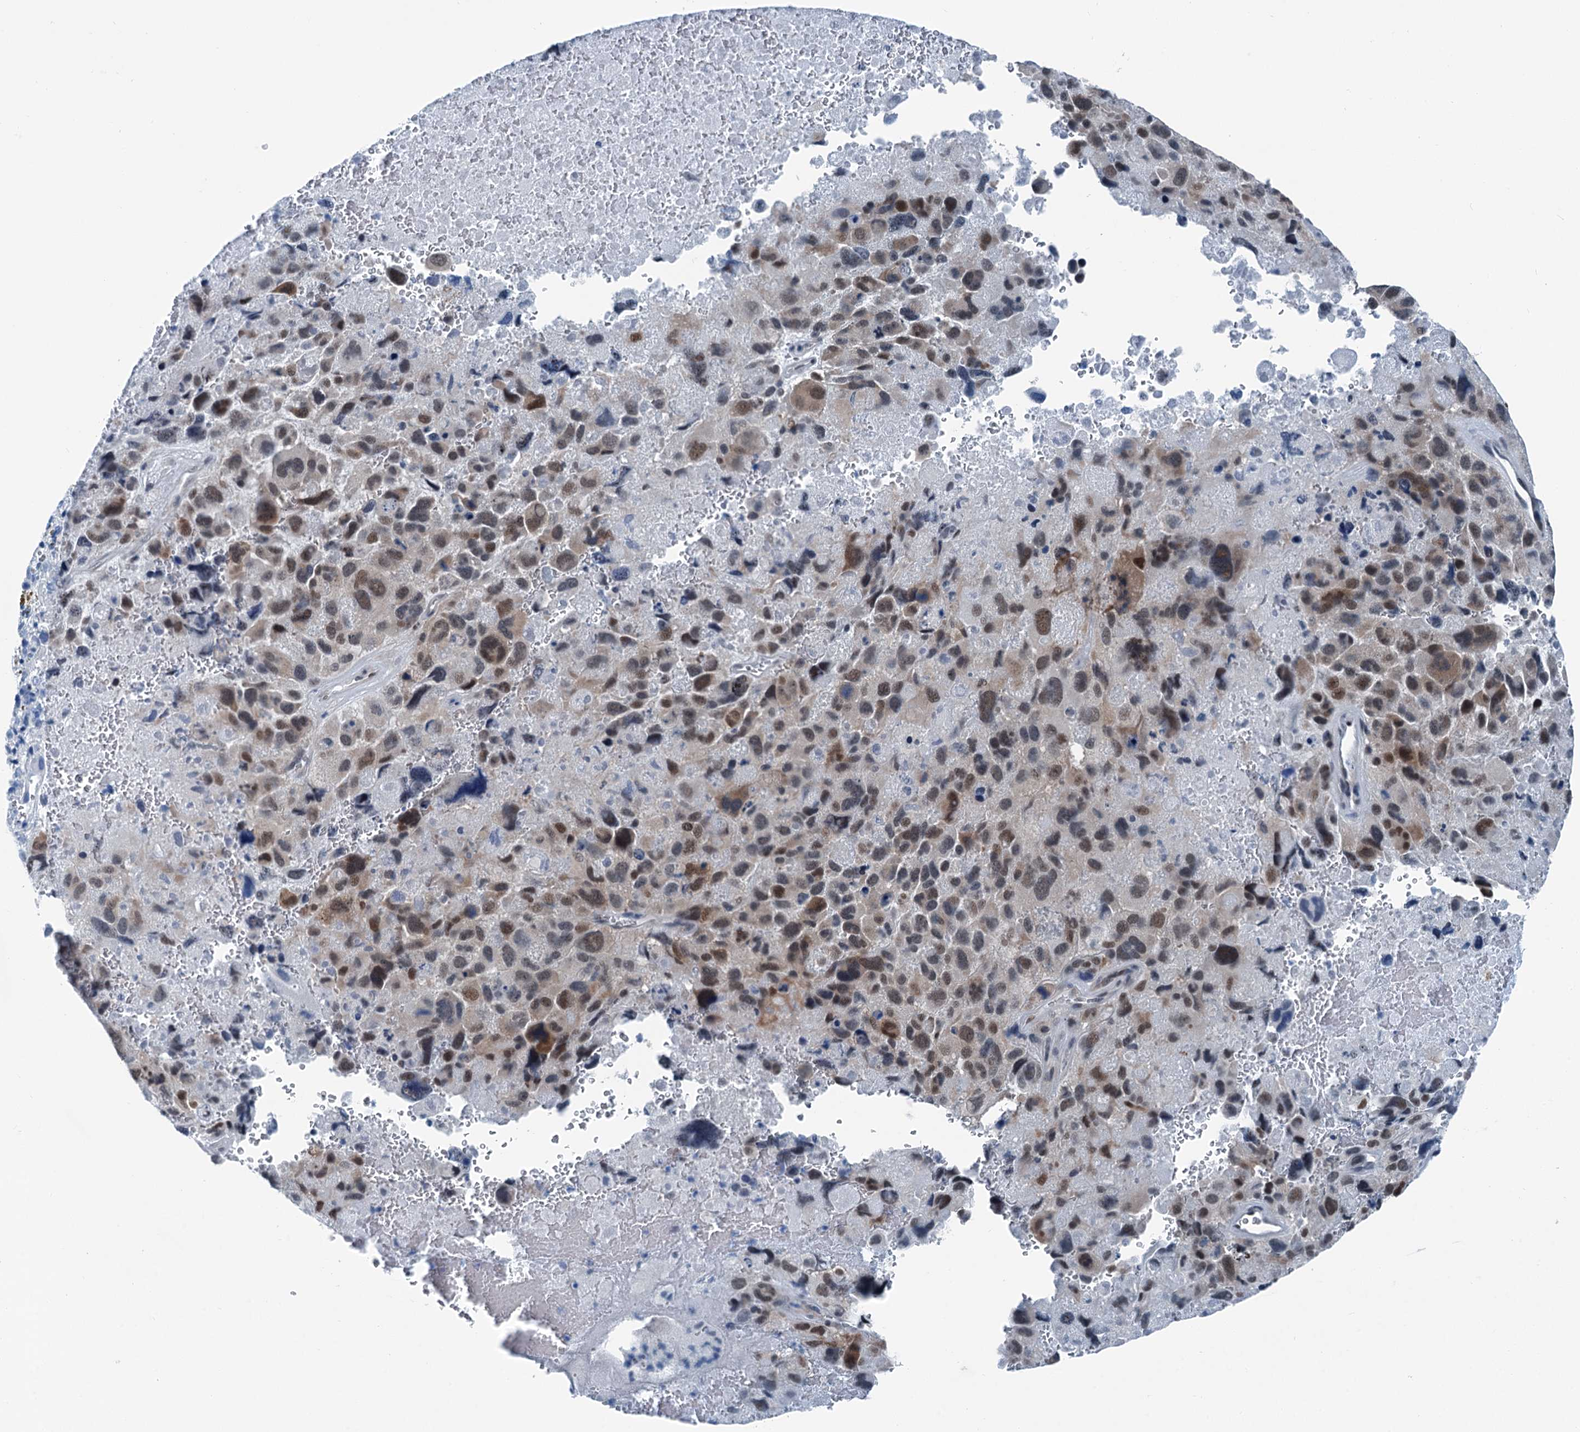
{"staining": {"intensity": "moderate", "quantity": "25%-75%", "location": "nuclear"}, "tissue": "melanoma", "cell_type": "Tumor cells", "image_type": "cancer", "snomed": [{"axis": "morphology", "description": "Malignant melanoma, Metastatic site"}, {"axis": "topography", "description": "Brain"}], "caption": "Malignant melanoma (metastatic site) stained with a protein marker exhibits moderate staining in tumor cells.", "gene": "TRPT1", "patient": {"sex": "female", "age": 53}}